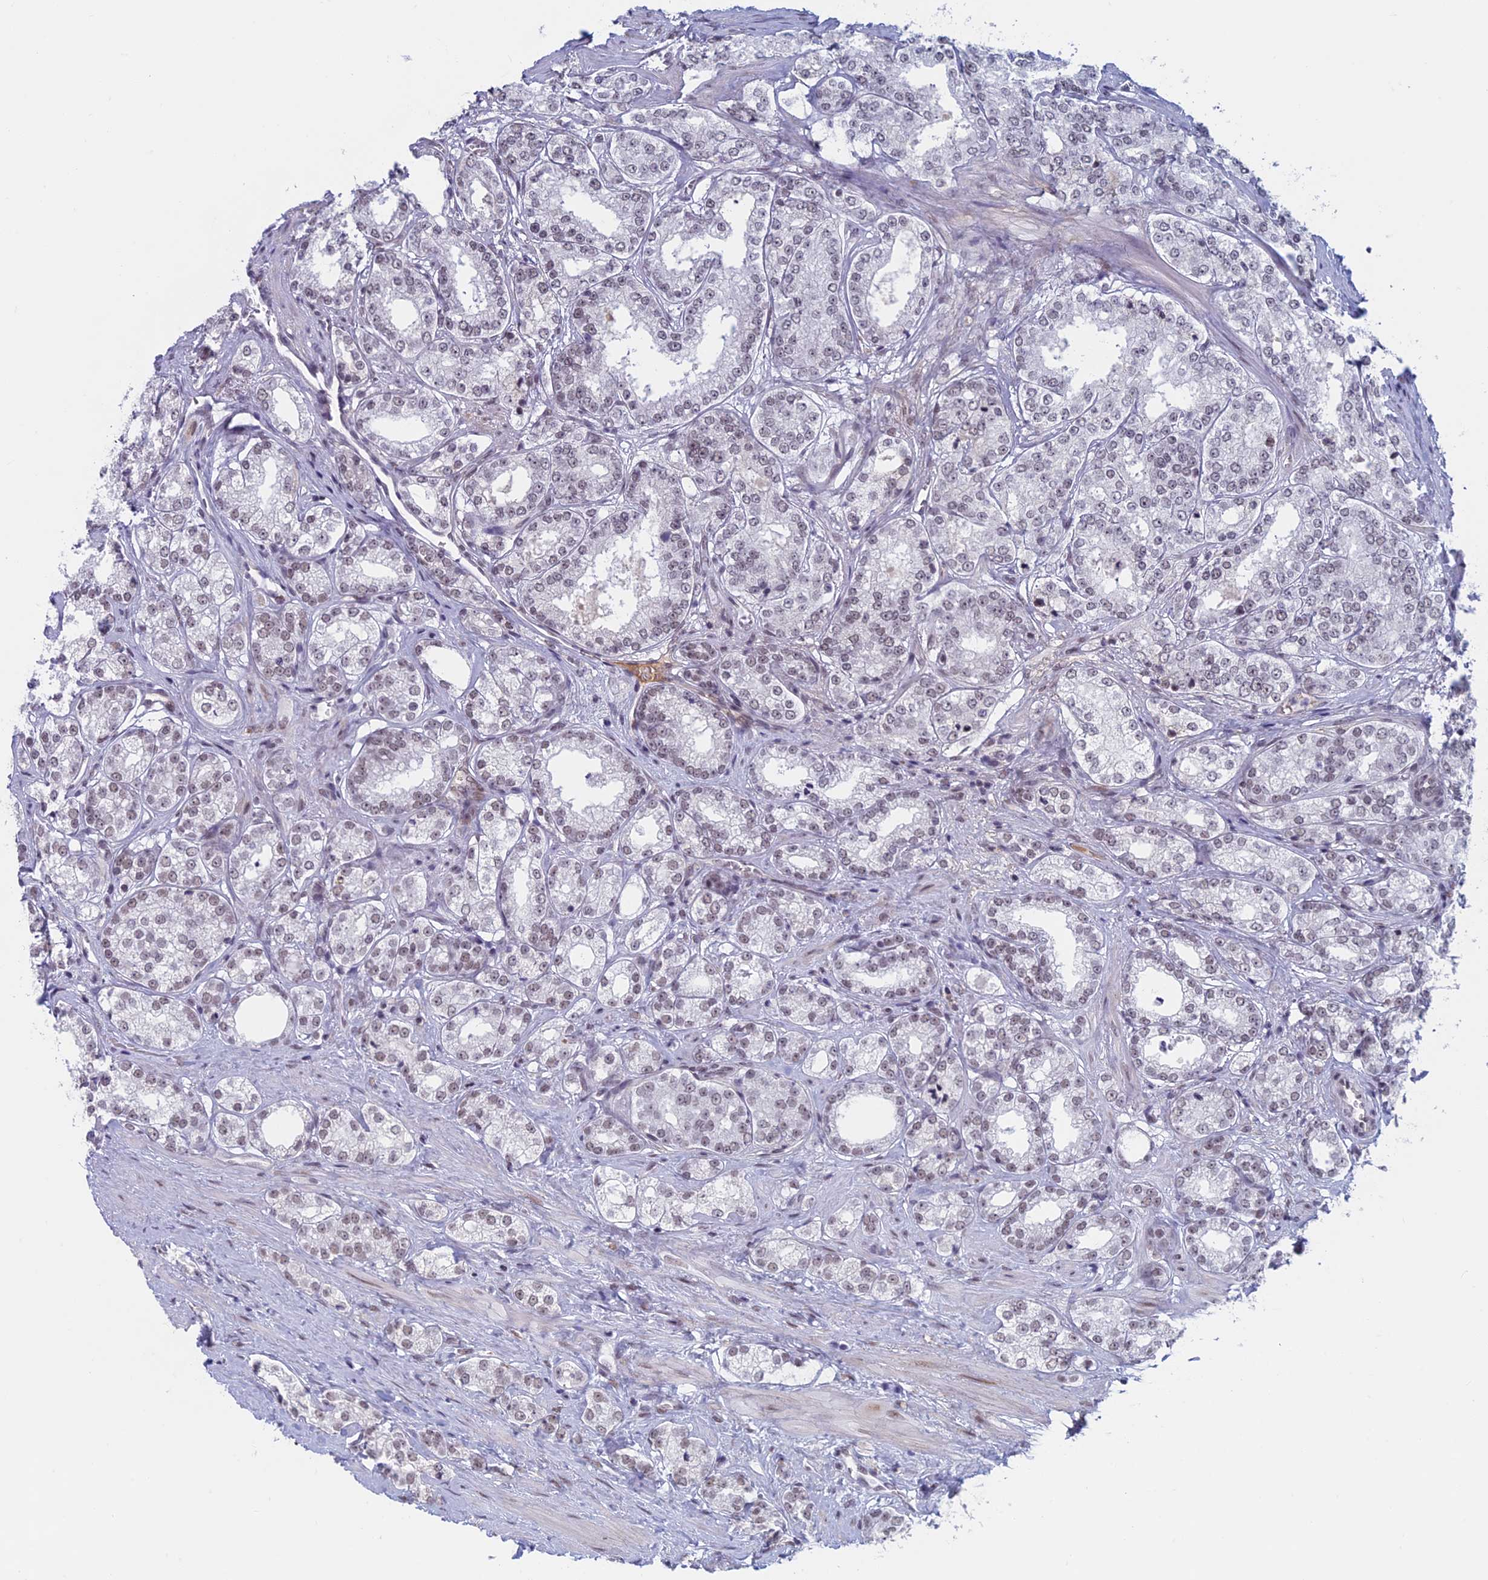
{"staining": {"intensity": "weak", "quantity": "25%-75%", "location": "nuclear"}, "tissue": "prostate cancer", "cell_type": "Tumor cells", "image_type": "cancer", "snomed": [{"axis": "morphology", "description": "Normal tissue, NOS"}, {"axis": "morphology", "description": "Adenocarcinoma, High grade"}, {"axis": "topography", "description": "Prostate"}], "caption": "Tumor cells reveal weak nuclear staining in approximately 25%-75% of cells in prostate adenocarcinoma (high-grade).", "gene": "ASH2L", "patient": {"sex": "male", "age": 83}}